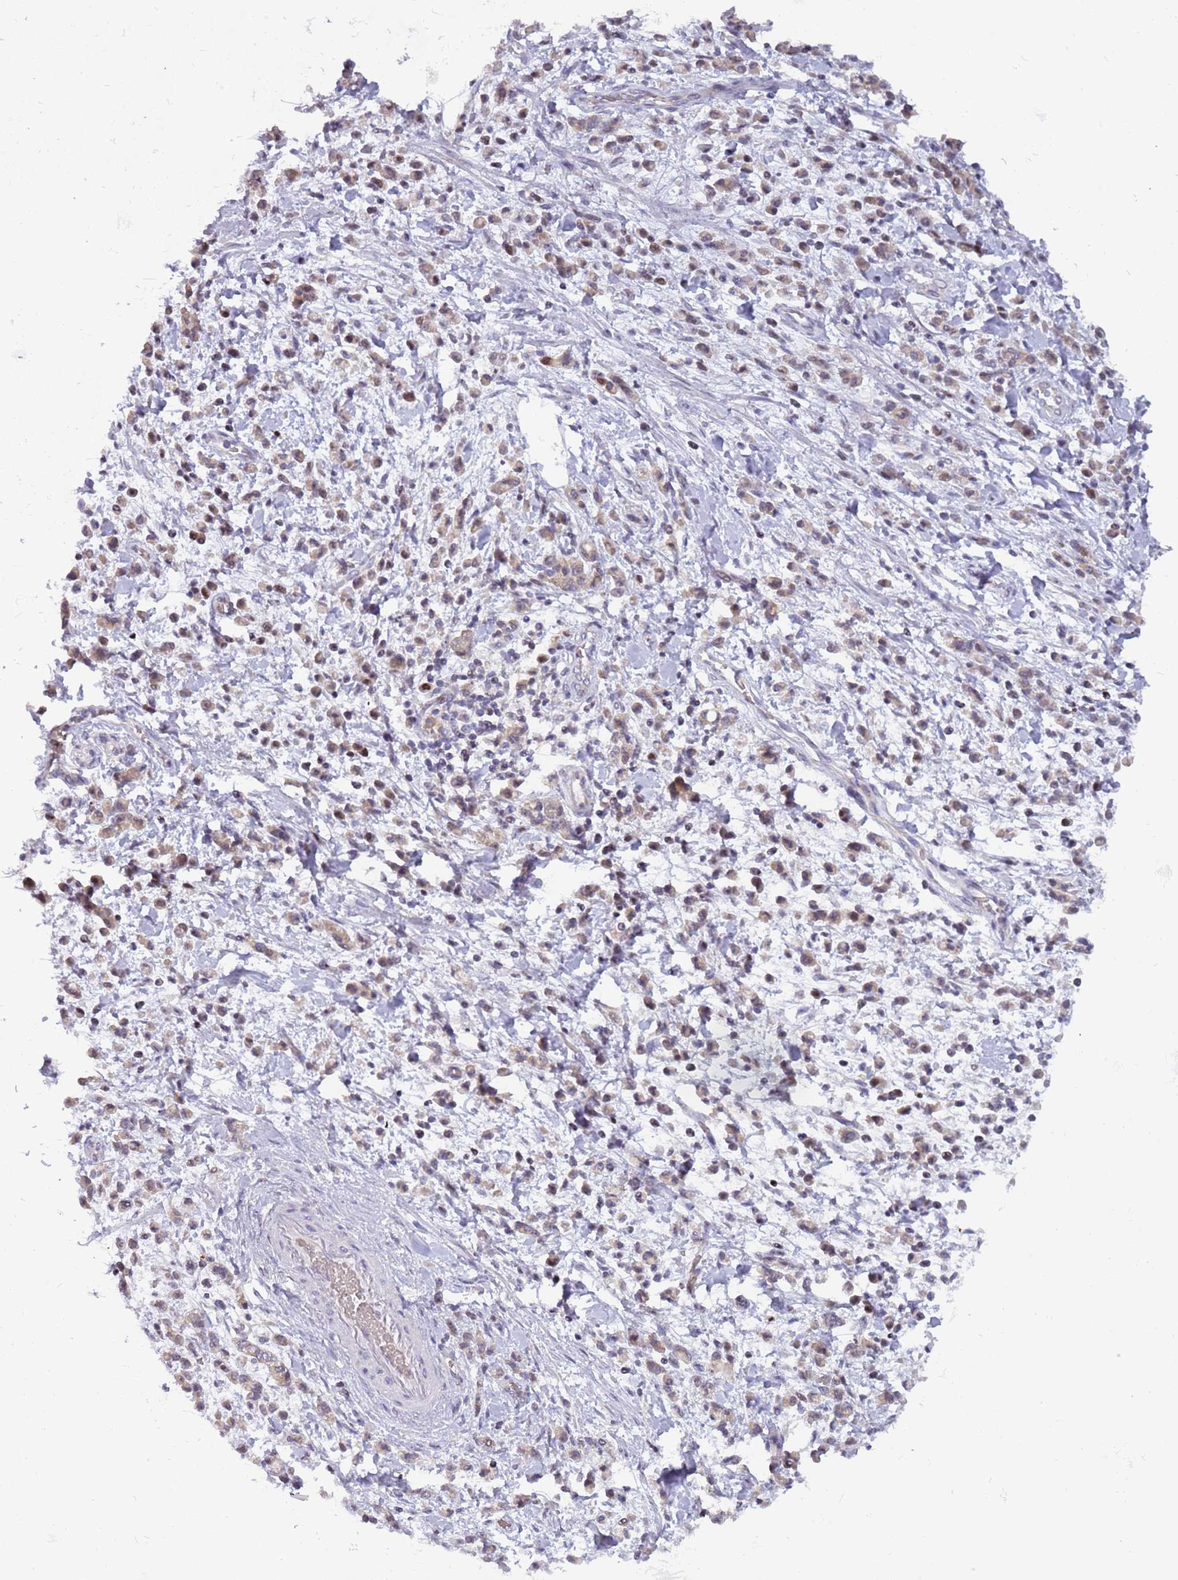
{"staining": {"intensity": "weak", "quantity": ">75%", "location": "cytoplasmic/membranous"}, "tissue": "stomach cancer", "cell_type": "Tumor cells", "image_type": "cancer", "snomed": [{"axis": "morphology", "description": "Adenocarcinoma, NOS"}, {"axis": "topography", "description": "Stomach"}], "caption": "Stomach cancer (adenocarcinoma) tissue displays weak cytoplasmic/membranous positivity in approximately >75% of tumor cells, visualized by immunohistochemistry. (DAB IHC, brown staining for protein, blue staining for nuclei).", "gene": "ARHGEF5", "patient": {"sex": "male", "age": 76}}